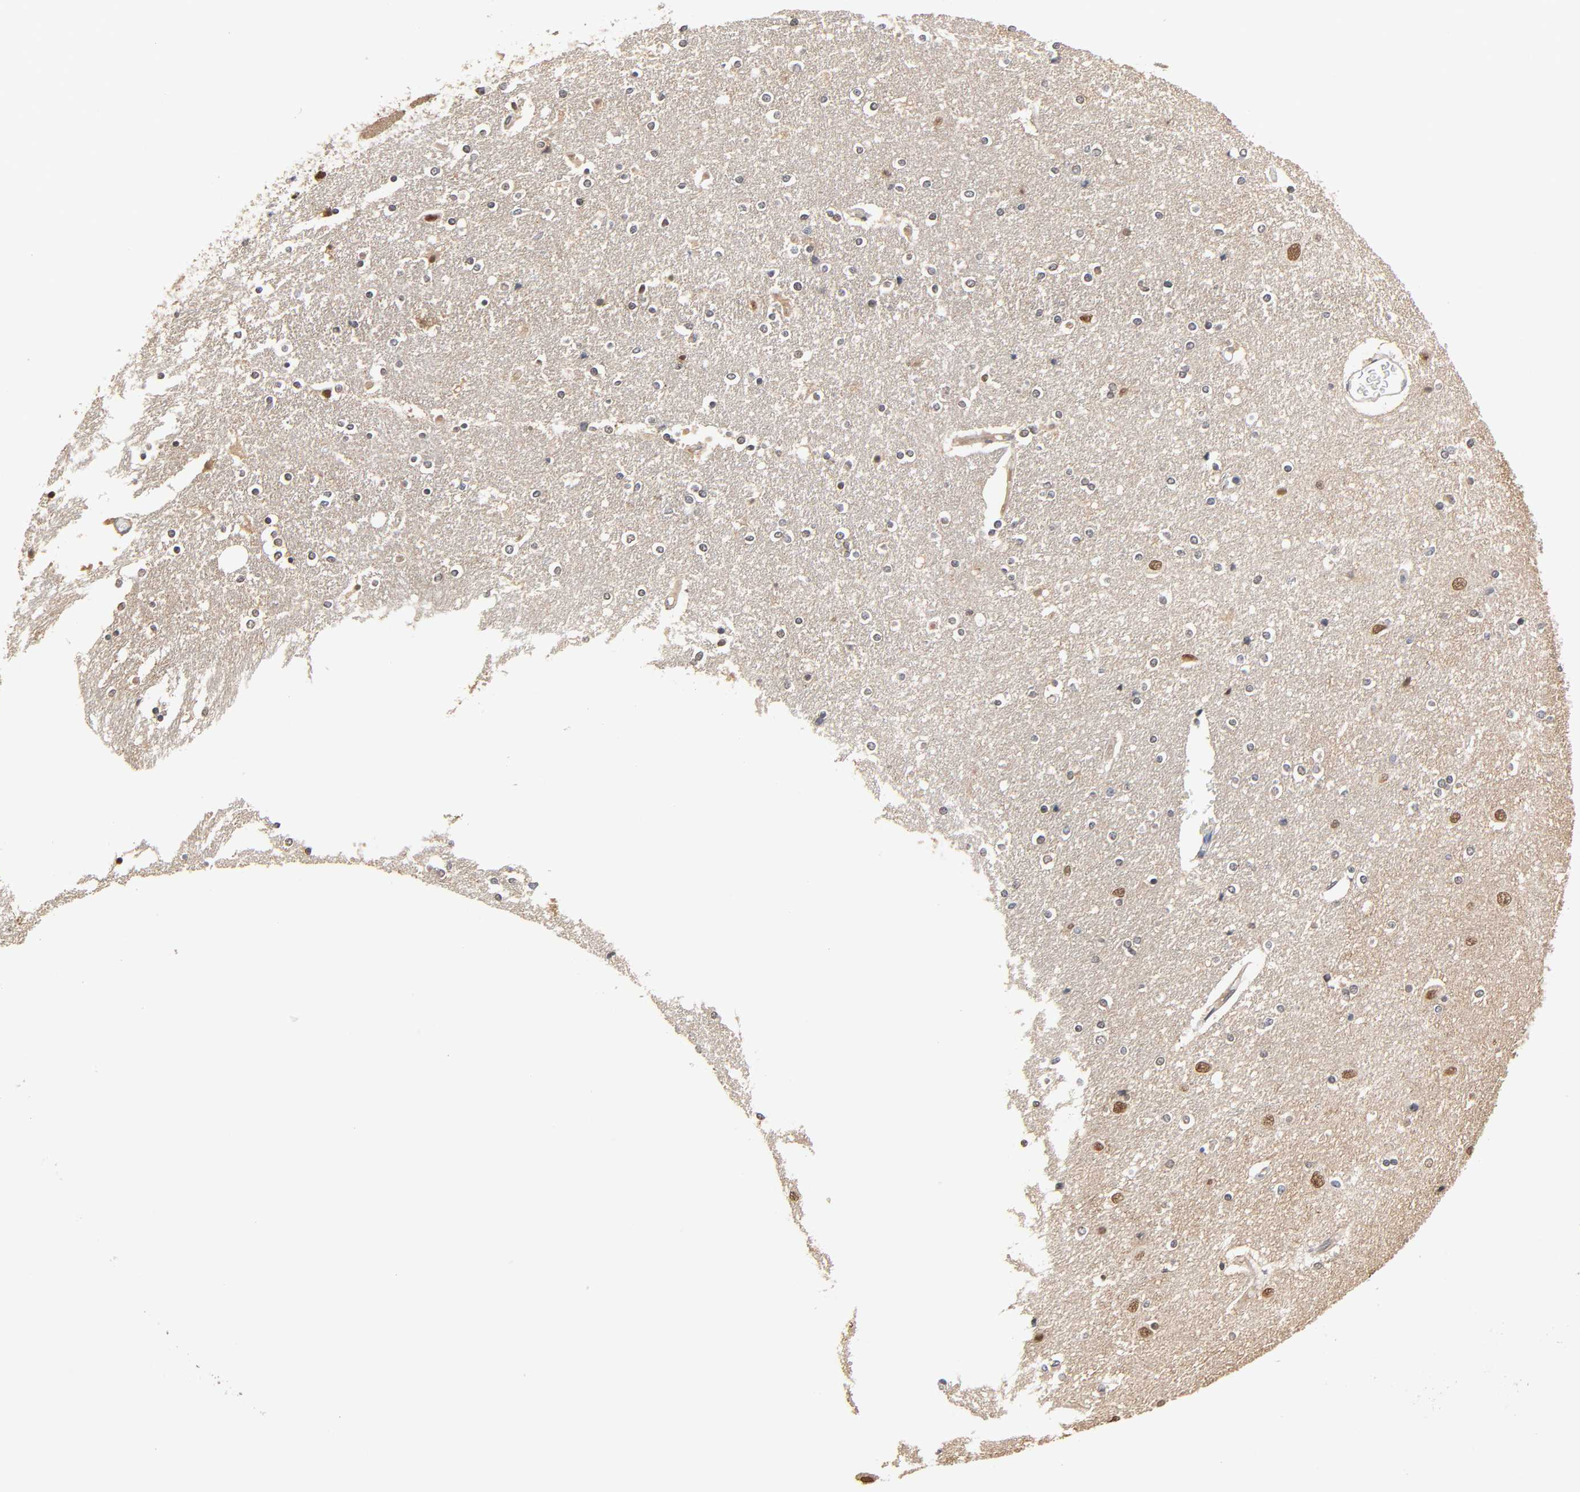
{"staining": {"intensity": "moderate", "quantity": "25%-75%", "location": "nuclear"}, "tissue": "caudate", "cell_type": "Glial cells", "image_type": "normal", "snomed": [{"axis": "morphology", "description": "Normal tissue, NOS"}, {"axis": "topography", "description": "Lateral ventricle wall"}], "caption": "IHC (DAB (3,3'-diaminobenzidine)) staining of benign human caudate demonstrates moderate nuclear protein staining in approximately 25%-75% of glial cells.", "gene": "HTR1E", "patient": {"sex": "female", "age": 54}}